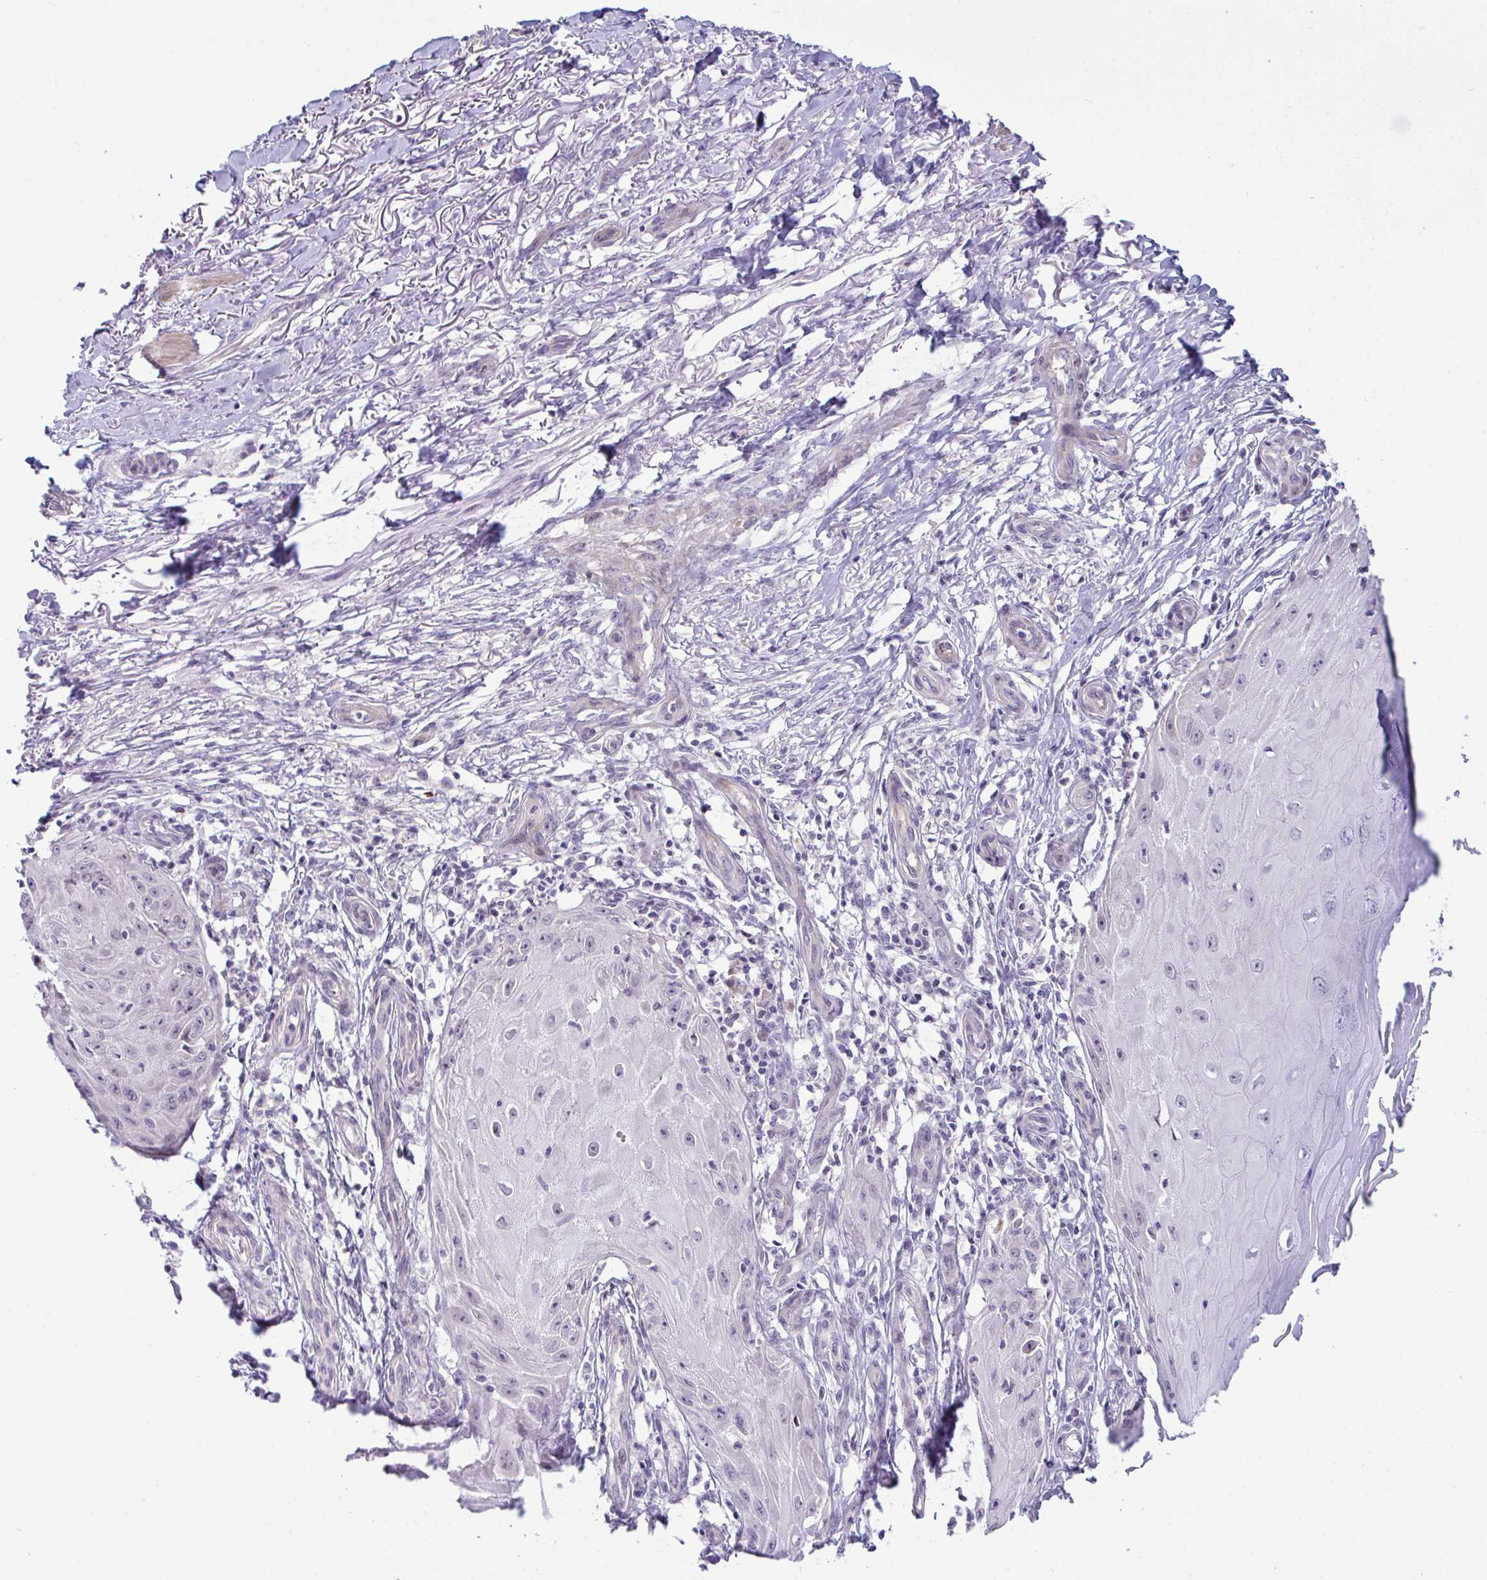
{"staining": {"intensity": "negative", "quantity": "none", "location": "none"}, "tissue": "skin cancer", "cell_type": "Tumor cells", "image_type": "cancer", "snomed": [{"axis": "morphology", "description": "Squamous cell carcinoma, NOS"}, {"axis": "topography", "description": "Skin"}], "caption": "Photomicrograph shows no significant protein staining in tumor cells of skin squamous cell carcinoma. Brightfield microscopy of immunohistochemistry stained with DAB (brown) and hematoxylin (blue), captured at high magnification.", "gene": "USP35", "patient": {"sex": "female", "age": 77}}